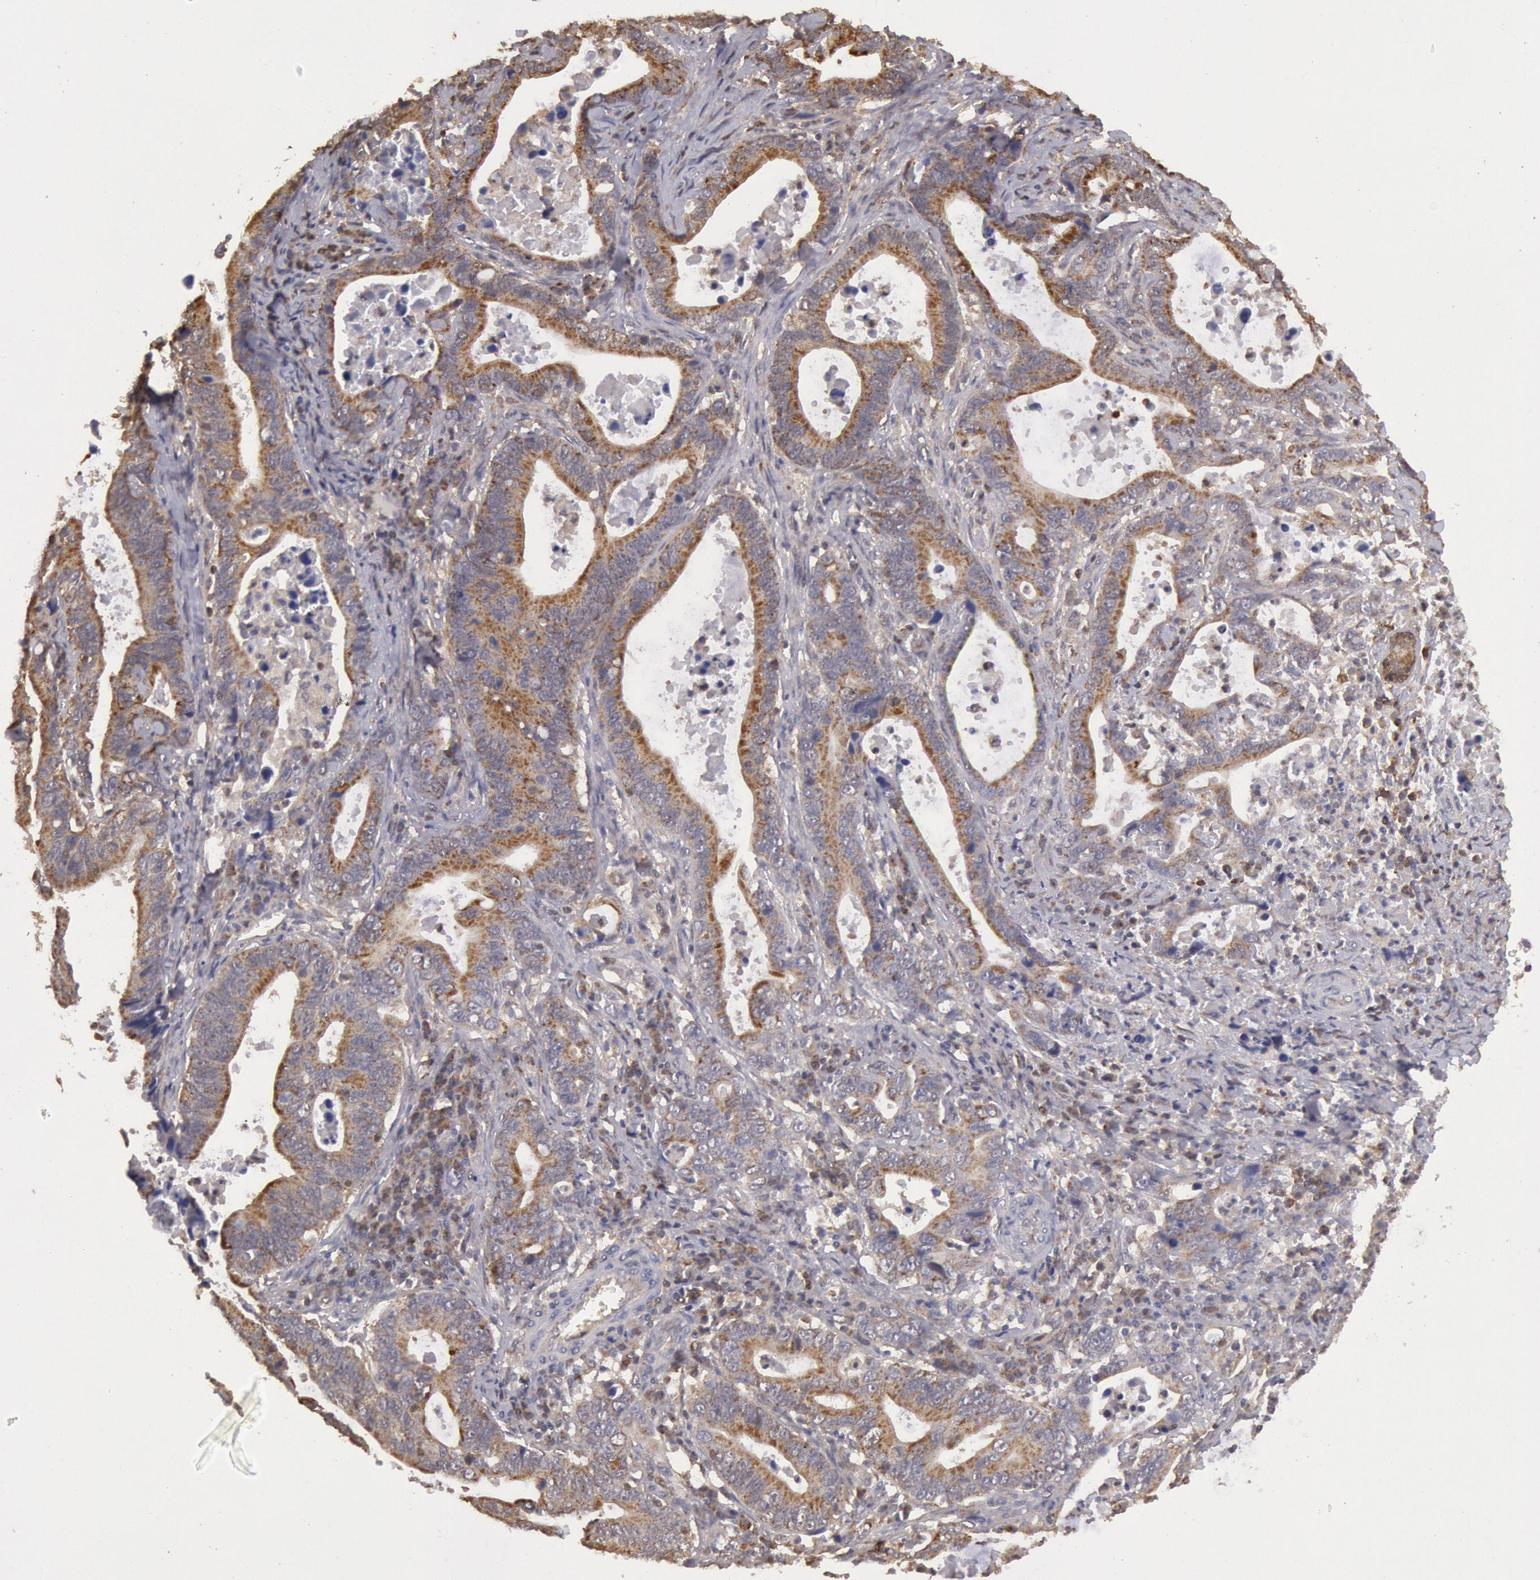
{"staining": {"intensity": "moderate", "quantity": ">75%", "location": "cytoplasmic/membranous"}, "tissue": "stomach cancer", "cell_type": "Tumor cells", "image_type": "cancer", "snomed": [{"axis": "morphology", "description": "Adenocarcinoma, NOS"}, {"axis": "topography", "description": "Stomach, upper"}], "caption": "Immunohistochemical staining of stomach cancer shows medium levels of moderate cytoplasmic/membranous staining in about >75% of tumor cells. (DAB (3,3'-diaminobenzidine) IHC with brightfield microscopy, high magnification).", "gene": "MPST", "patient": {"sex": "male", "age": 63}}